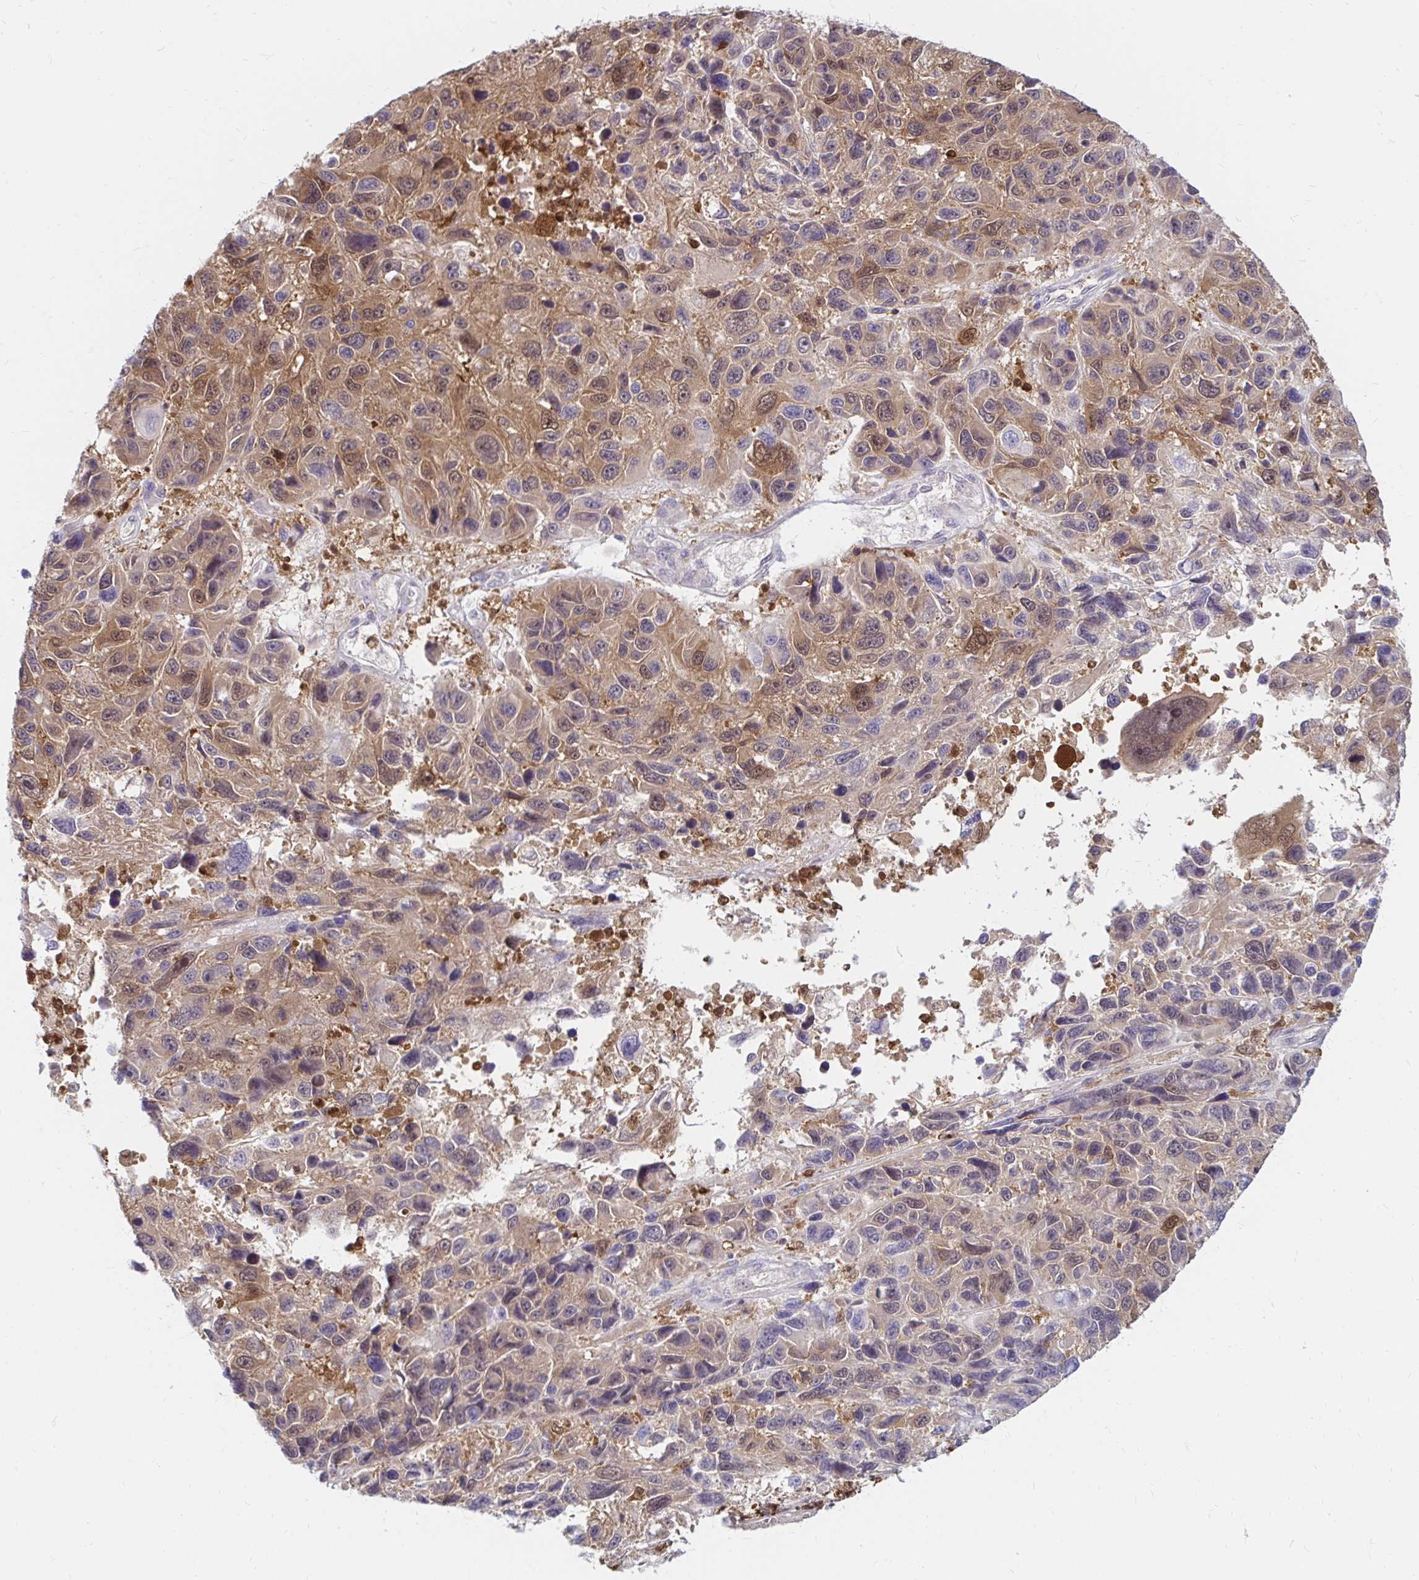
{"staining": {"intensity": "weak", "quantity": ">75%", "location": "cytoplasmic/membranous"}, "tissue": "melanoma", "cell_type": "Tumor cells", "image_type": "cancer", "snomed": [{"axis": "morphology", "description": "Malignant melanoma, NOS"}, {"axis": "topography", "description": "Skin"}], "caption": "DAB immunohistochemical staining of human melanoma shows weak cytoplasmic/membranous protein expression in approximately >75% of tumor cells. (Brightfield microscopy of DAB IHC at high magnification).", "gene": "PYCARD", "patient": {"sex": "male", "age": 53}}